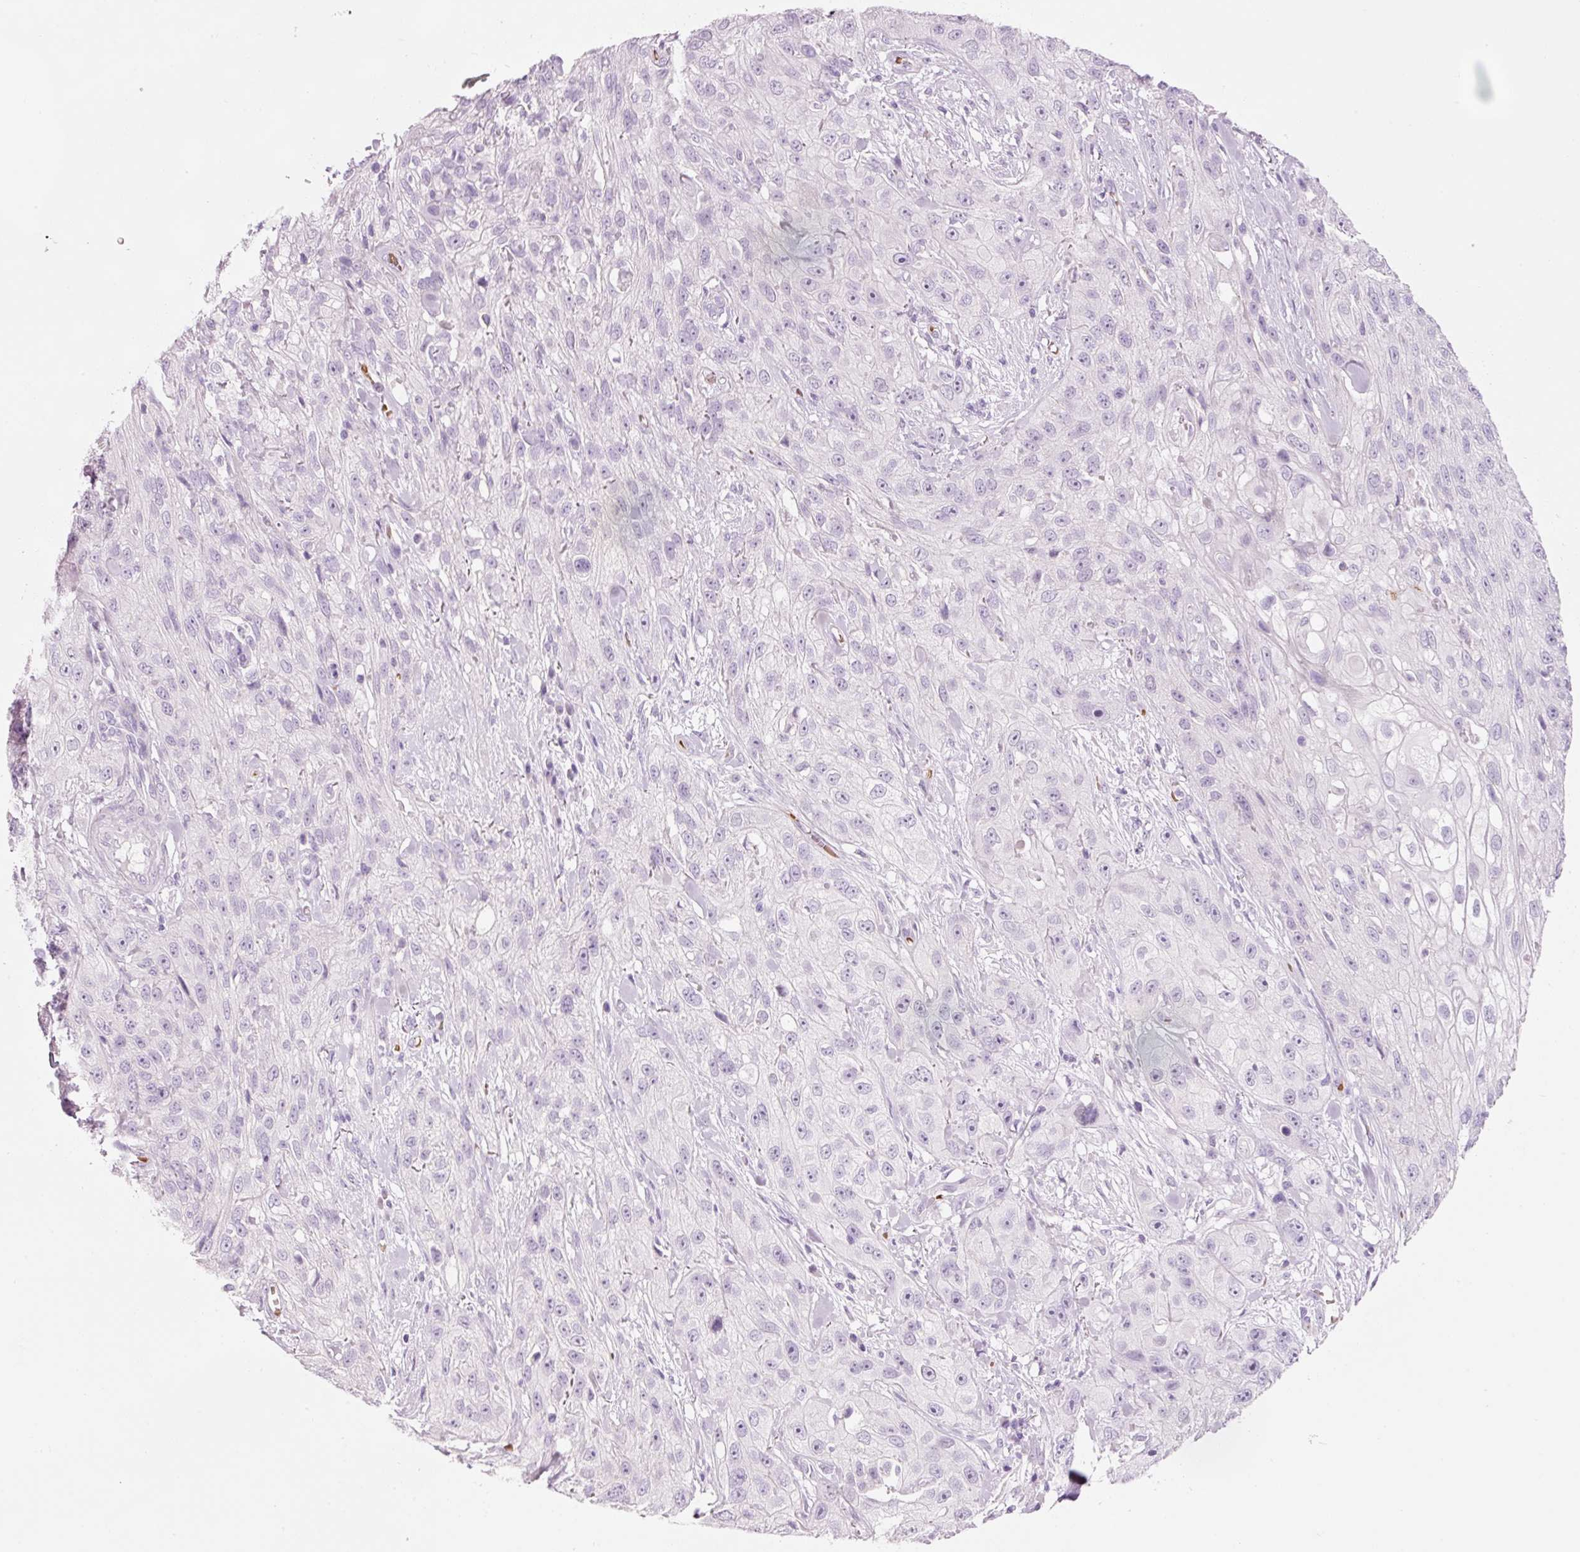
{"staining": {"intensity": "negative", "quantity": "none", "location": "none"}, "tissue": "skin cancer", "cell_type": "Tumor cells", "image_type": "cancer", "snomed": [{"axis": "morphology", "description": "Squamous cell carcinoma, NOS"}, {"axis": "topography", "description": "Skin"}, {"axis": "topography", "description": "Vulva"}], "caption": "Immunohistochemistry (IHC) of skin squamous cell carcinoma reveals no positivity in tumor cells. (Stains: DAB immunohistochemistry (IHC) with hematoxylin counter stain, Microscopy: brightfield microscopy at high magnification).", "gene": "DHRS11", "patient": {"sex": "female", "age": 86}}